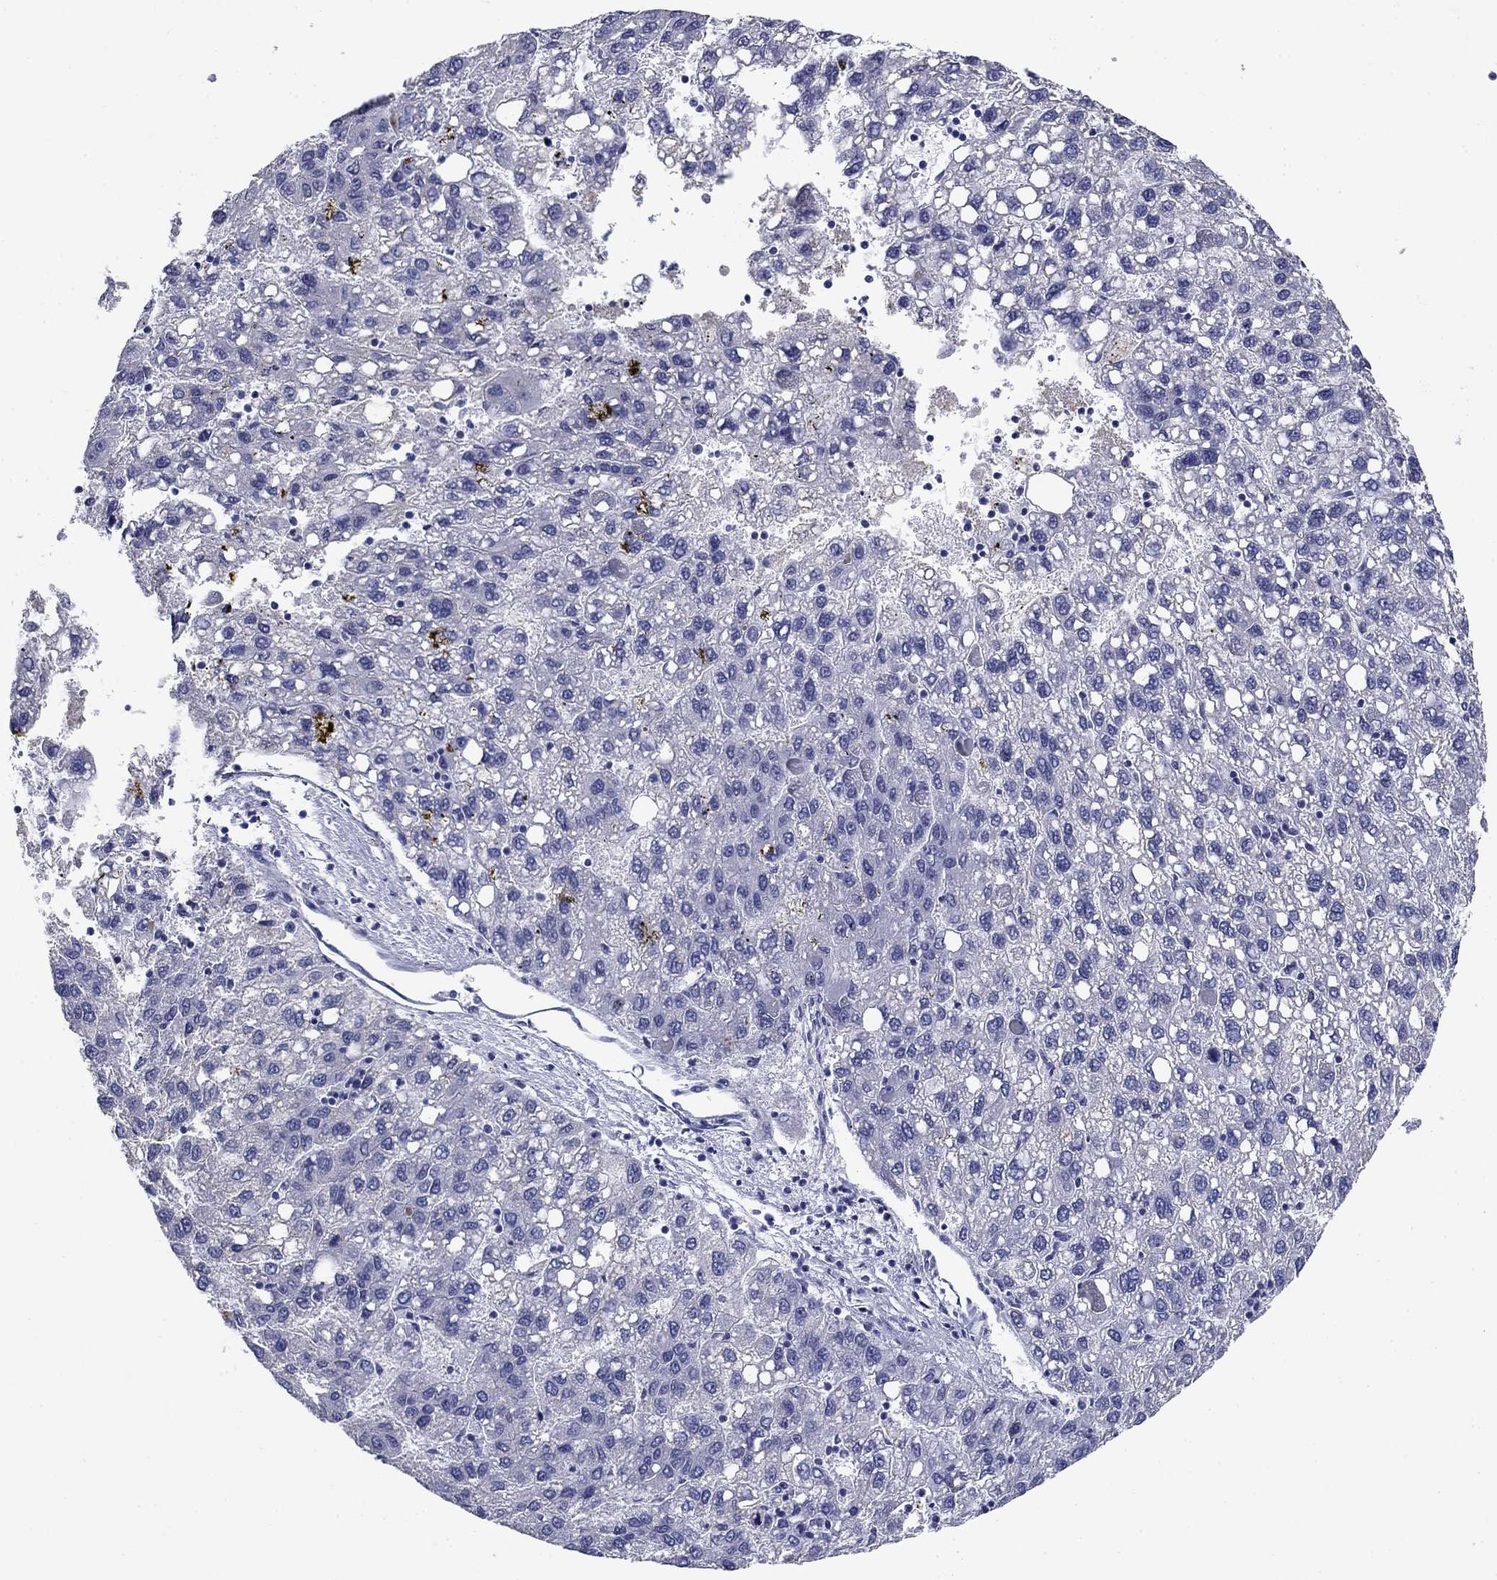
{"staining": {"intensity": "negative", "quantity": "none", "location": "none"}, "tissue": "liver cancer", "cell_type": "Tumor cells", "image_type": "cancer", "snomed": [{"axis": "morphology", "description": "Carcinoma, Hepatocellular, NOS"}, {"axis": "topography", "description": "Liver"}], "caption": "Liver cancer (hepatocellular carcinoma) was stained to show a protein in brown. There is no significant expression in tumor cells. (Immunohistochemistry (ihc), brightfield microscopy, high magnification).", "gene": "PRKCG", "patient": {"sex": "female", "age": 82}}